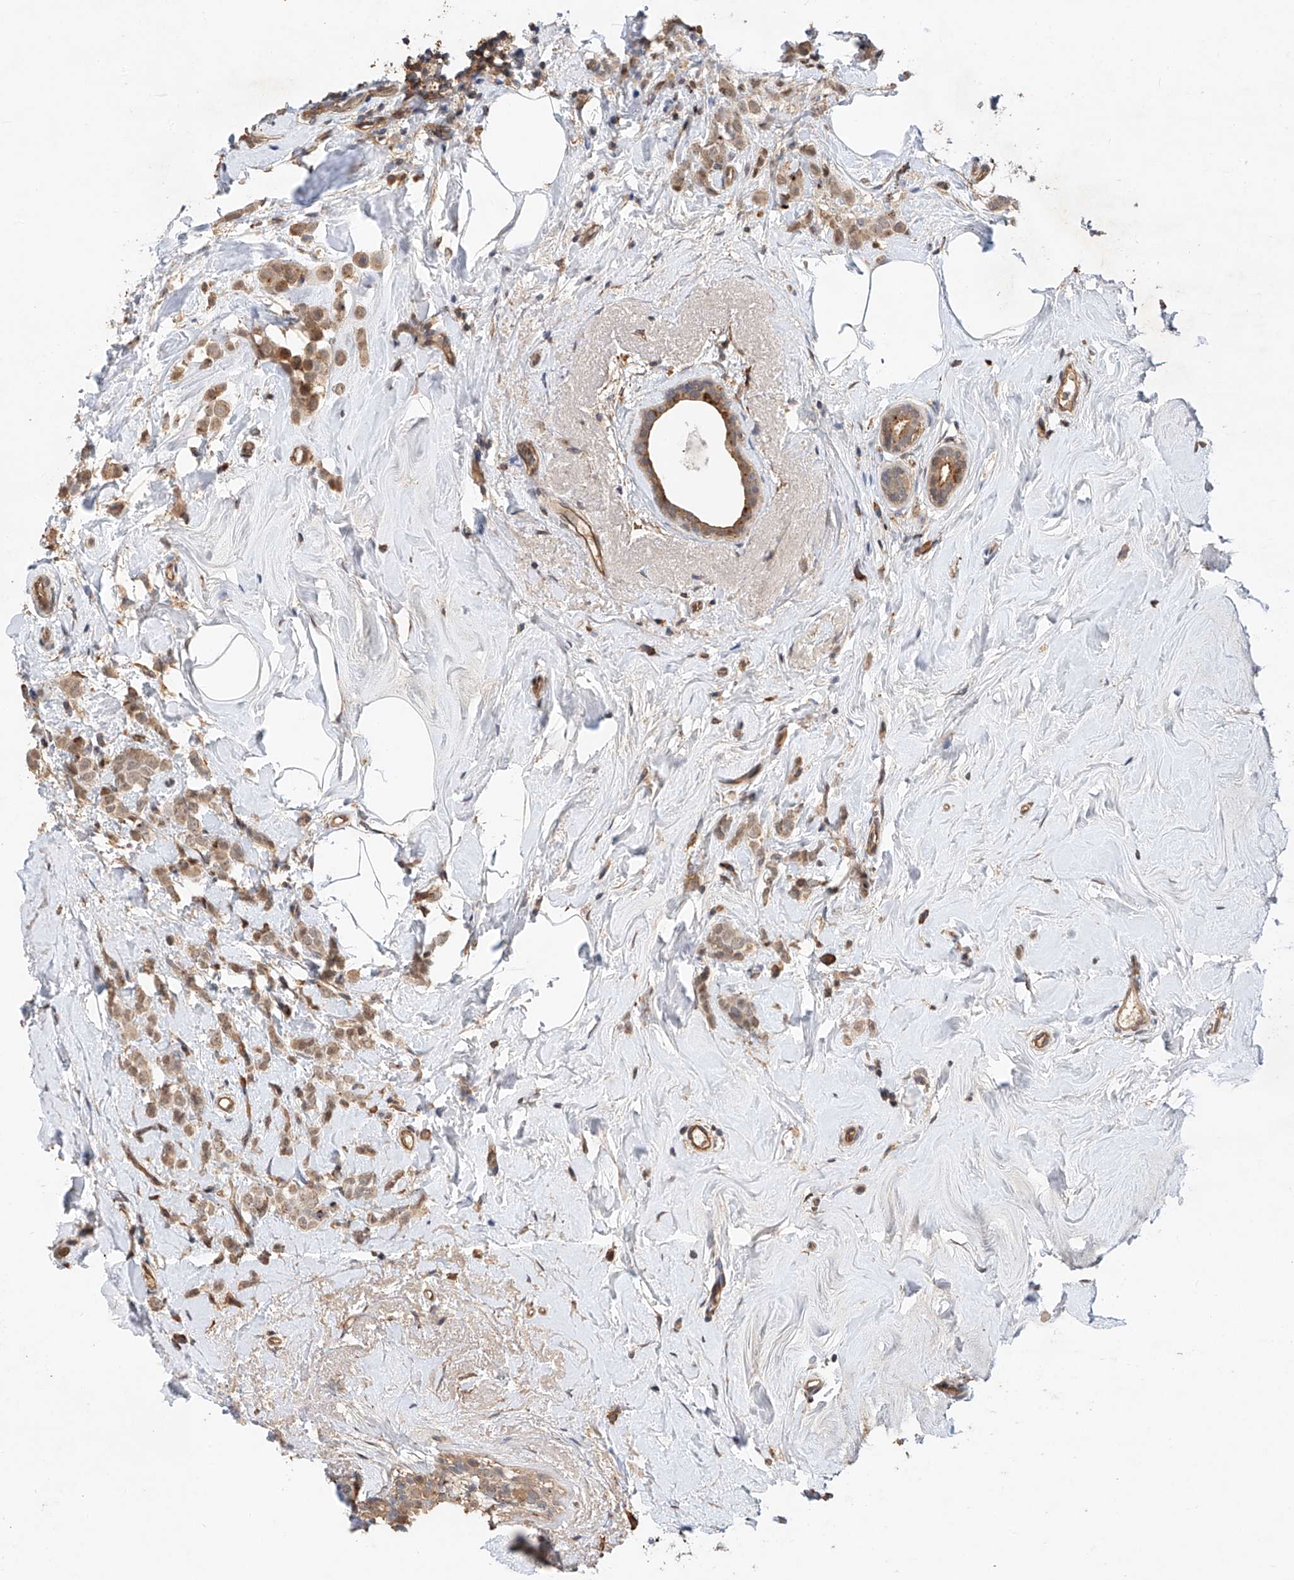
{"staining": {"intensity": "moderate", "quantity": ">75%", "location": "cytoplasmic/membranous"}, "tissue": "breast cancer", "cell_type": "Tumor cells", "image_type": "cancer", "snomed": [{"axis": "morphology", "description": "Lobular carcinoma"}, {"axis": "topography", "description": "Breast"}], "caption": "This image exhibits breast lobular carcinoma stained with IHC to label a protein in brown. The cytoplasmic/membranous of tumor cells show moderate positivity for the protein. Nuclei are counter-stained blue.", "gene": "RILPL2", "patient": {"sex": "female", "age": 47}}